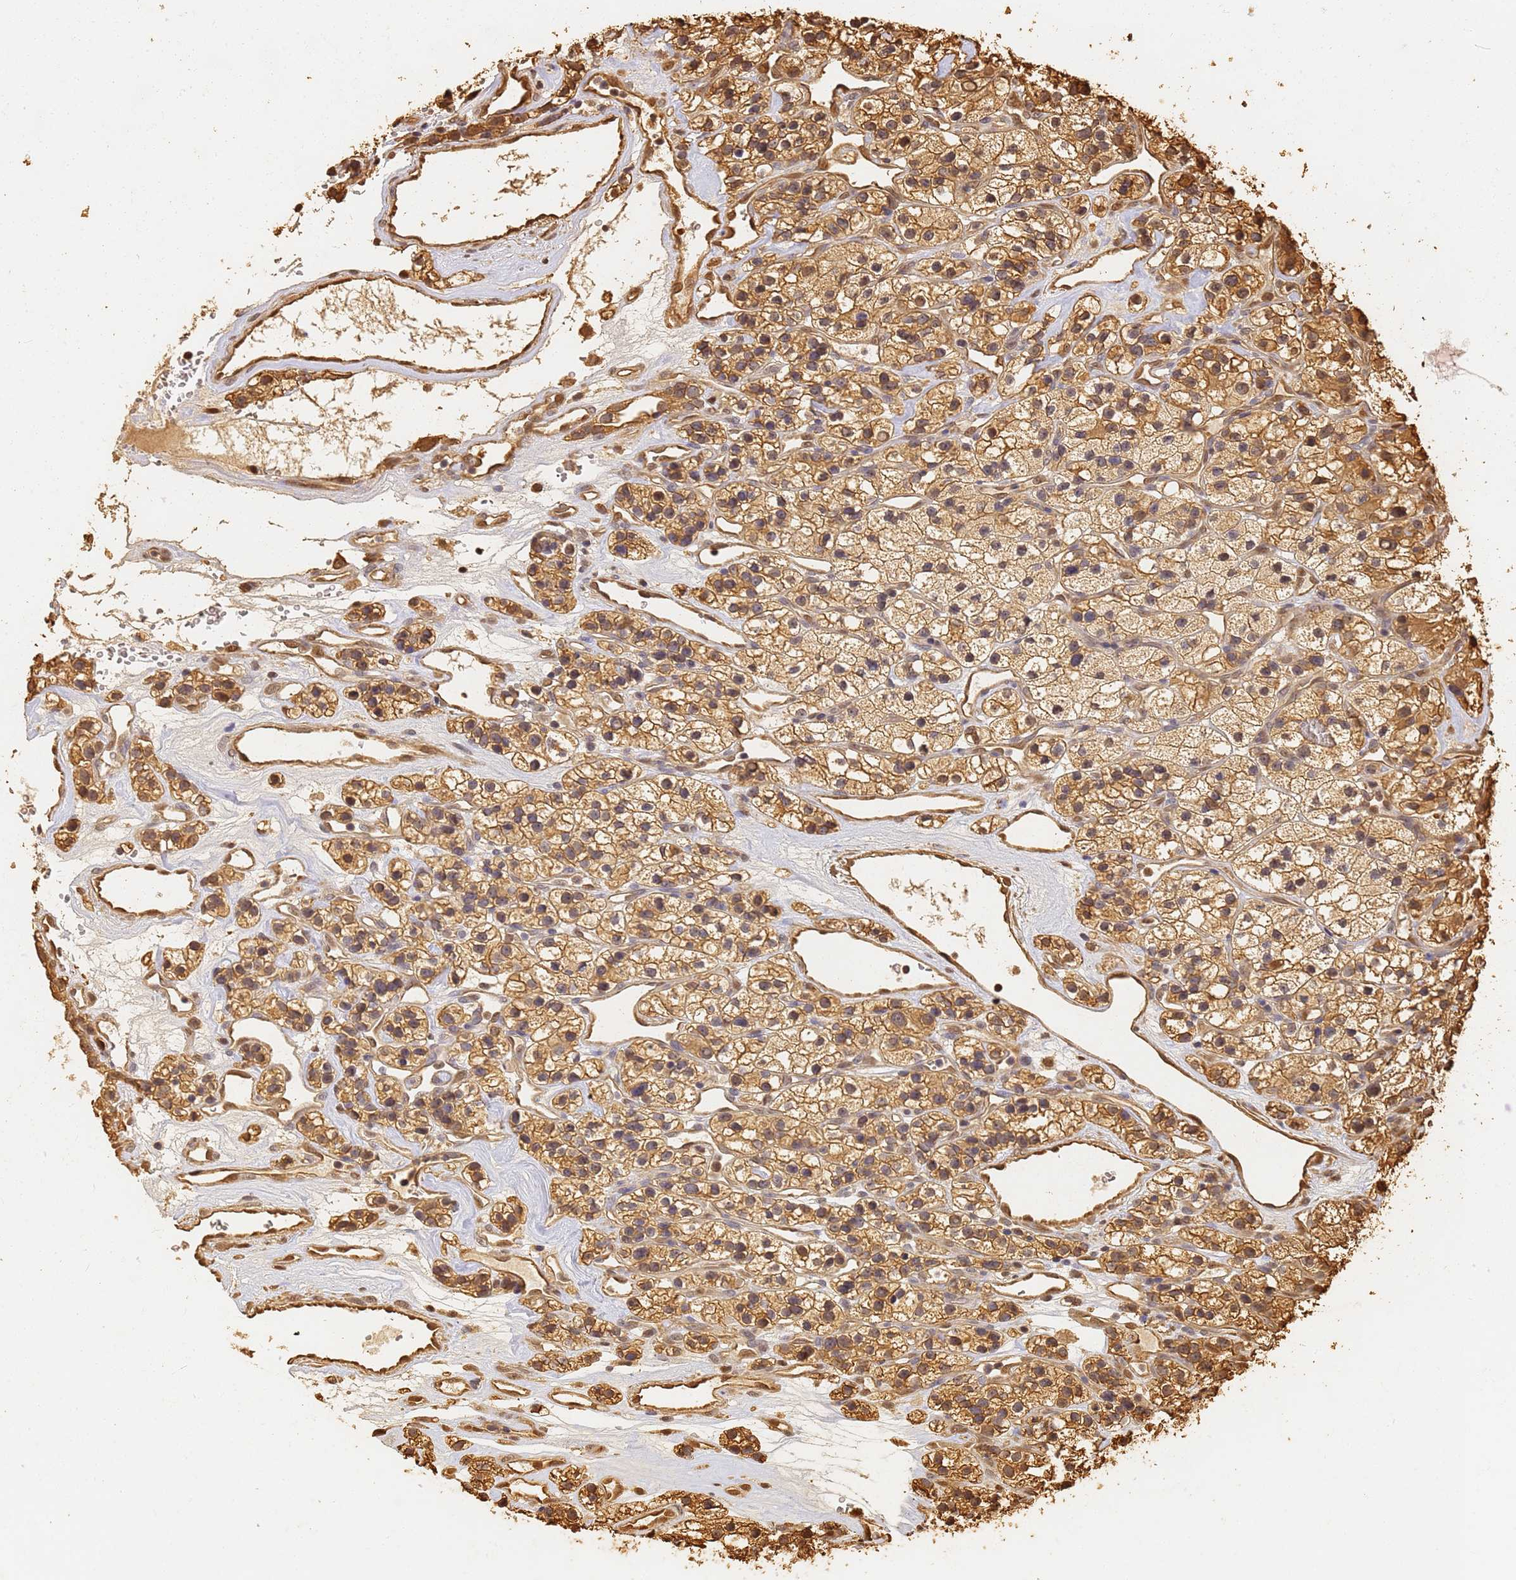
{"staining": {"intensity": "moderate", "quantity": ">75%", "location": "cytoplasmic/membranous,nuclear"}, "tissue": "renal cancer", "cell_type": "Tumor cells", "image_type": "cancer", "snomed": [{"axis": "morphology", "description": "Adenocarcinoma, NOS"}, {"axis": "topography", "description": "Kidney"}], "caption": "IHC staining of renal cancer, which displays medium levels of moderate cytoplasmic/membranous and nuclear expression in about >75% of tumor cells indicating moderate cytoplasmic/membranous and nuclear protein expression. The staining was performed using DAB (brown) for protein detection and nuclei were counterstained in hematoxylin (blue).", "gene": "JAK2", "patient": {"sex": "female", "age": 57}}